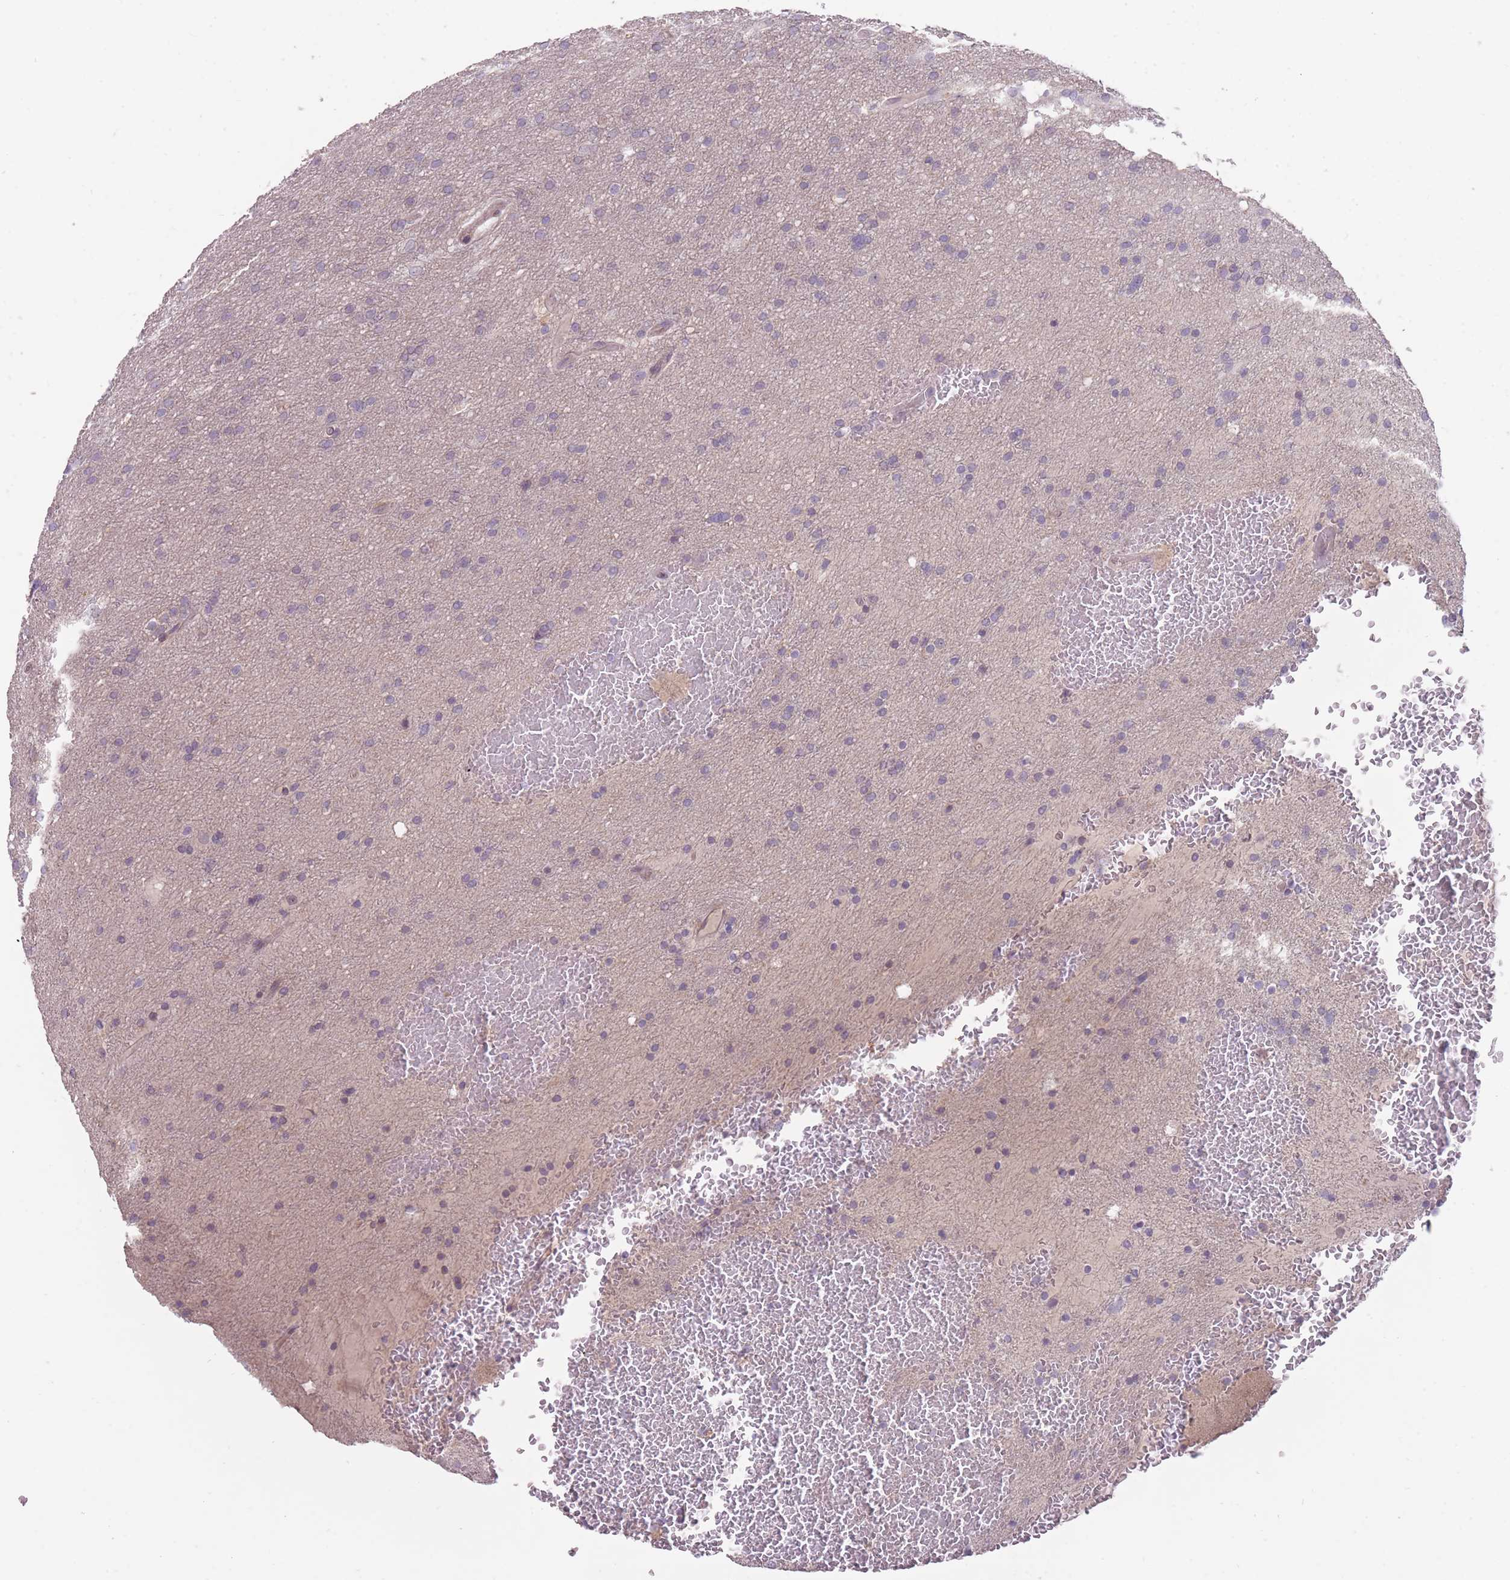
{"staining": {"intensity": "negative", "quantity": "none", "location": "none"}, "tissue": "glioma", "cell_type": "Tumor cells", "image_type": "cancer", "snomed": [{"axis": "morphology", "description": "Glioma, malignant, High grade"}, {"axis": "topography", "description": "Cerebral cortex"}], "caption": "This is an IHC image of glioma. There is no staining in tumor cells.", "gene": "TET3", "patient": {"sex": "female", "age": 36}}